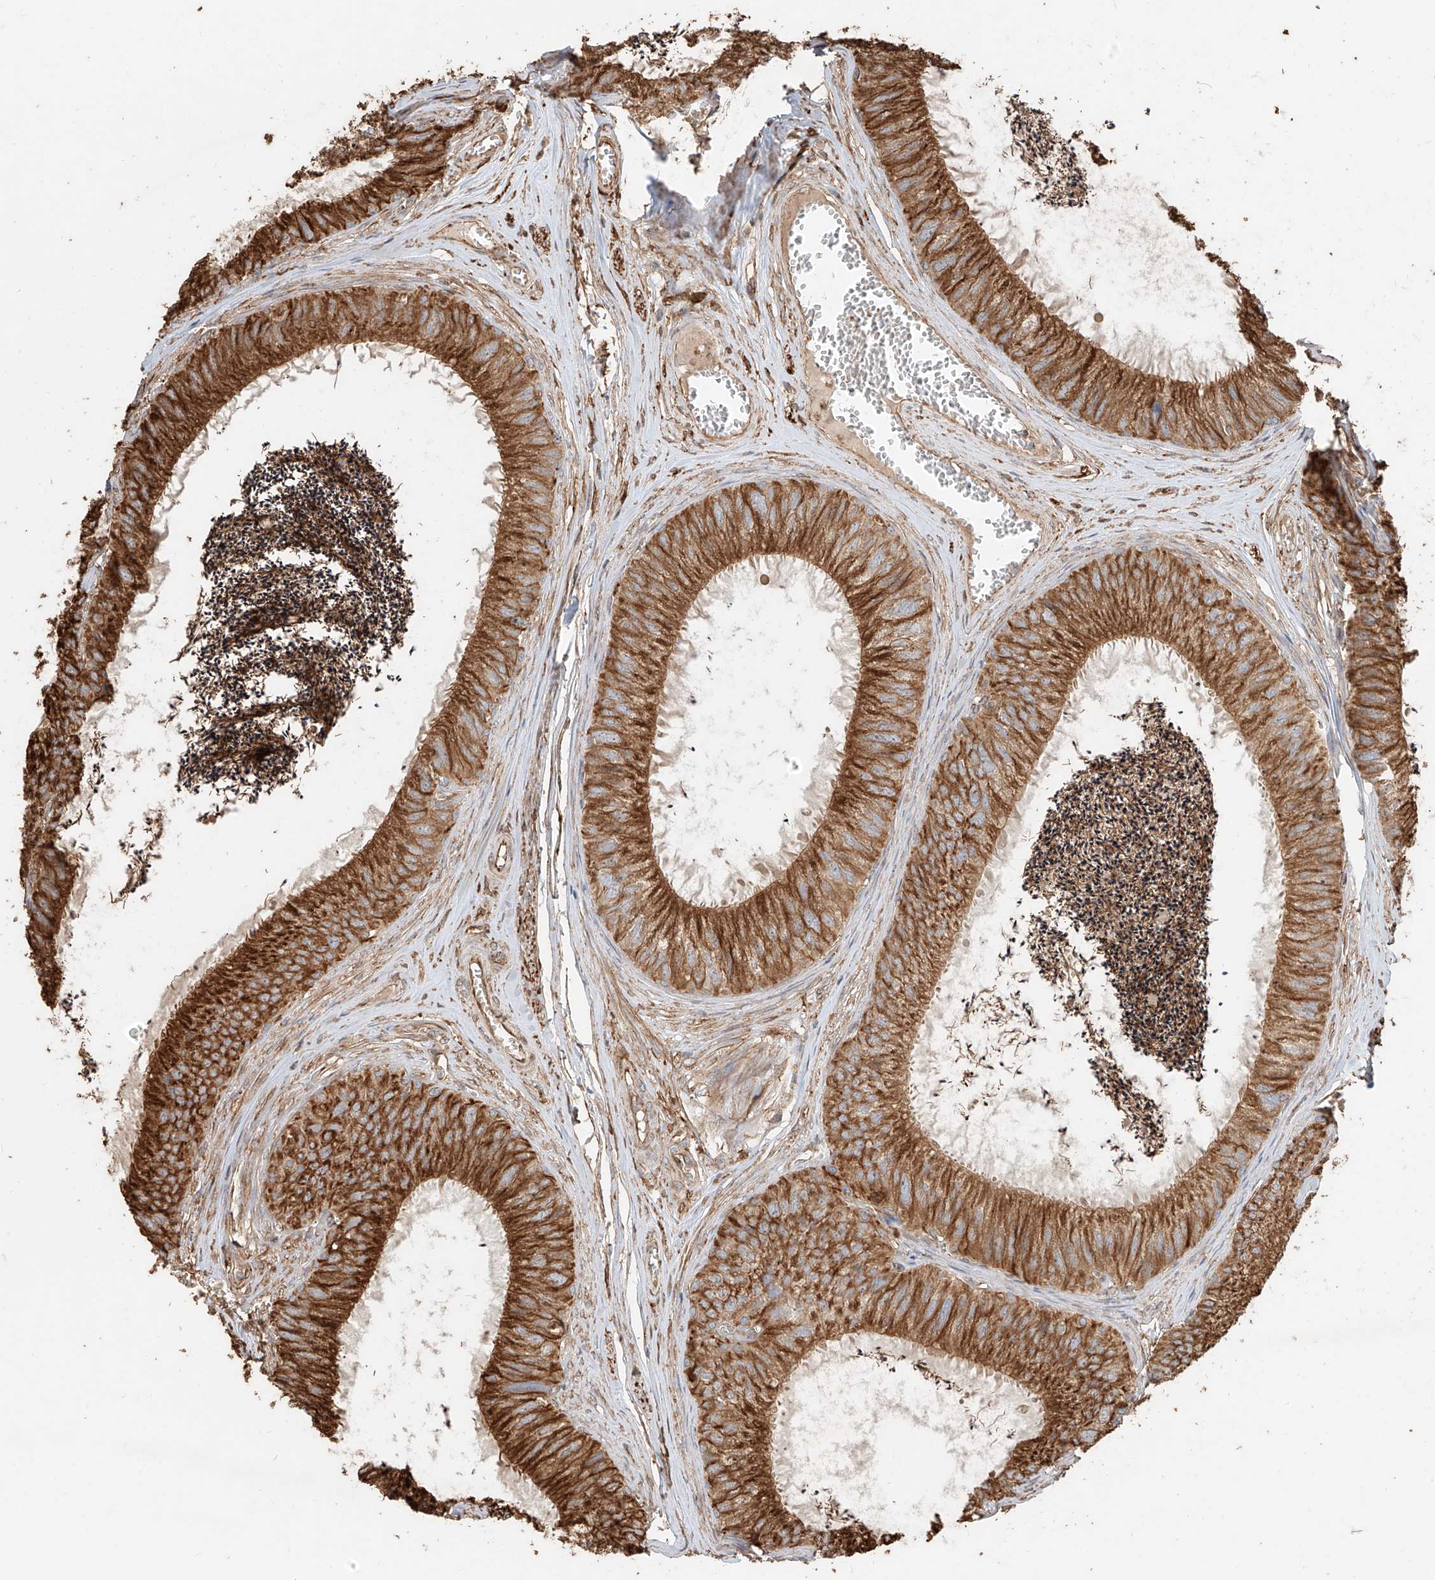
{"staining": {"intensity": "strong", "quantity": ">75%", "location": "cytoplasmic/membranous"}, "tissue": "epididymis", "cell_type": "Glandular cells", "image_type": "normal", "snomed": [{"axis": "morphology", "description": "Normal tissue, NOS"}, {"axis": "topography", "description": "Epididymis"}], "caption": "Protein expression by immunohistochemistry (IHC) shows strong cytoplasmic/membranous staining in about >75% of glandular cells in benign epididymis. (Brightfield microscopy of DAB IHC at high magnification).", "gene": "EFNB1", "patient": {"sex": "male", "age": 79}}